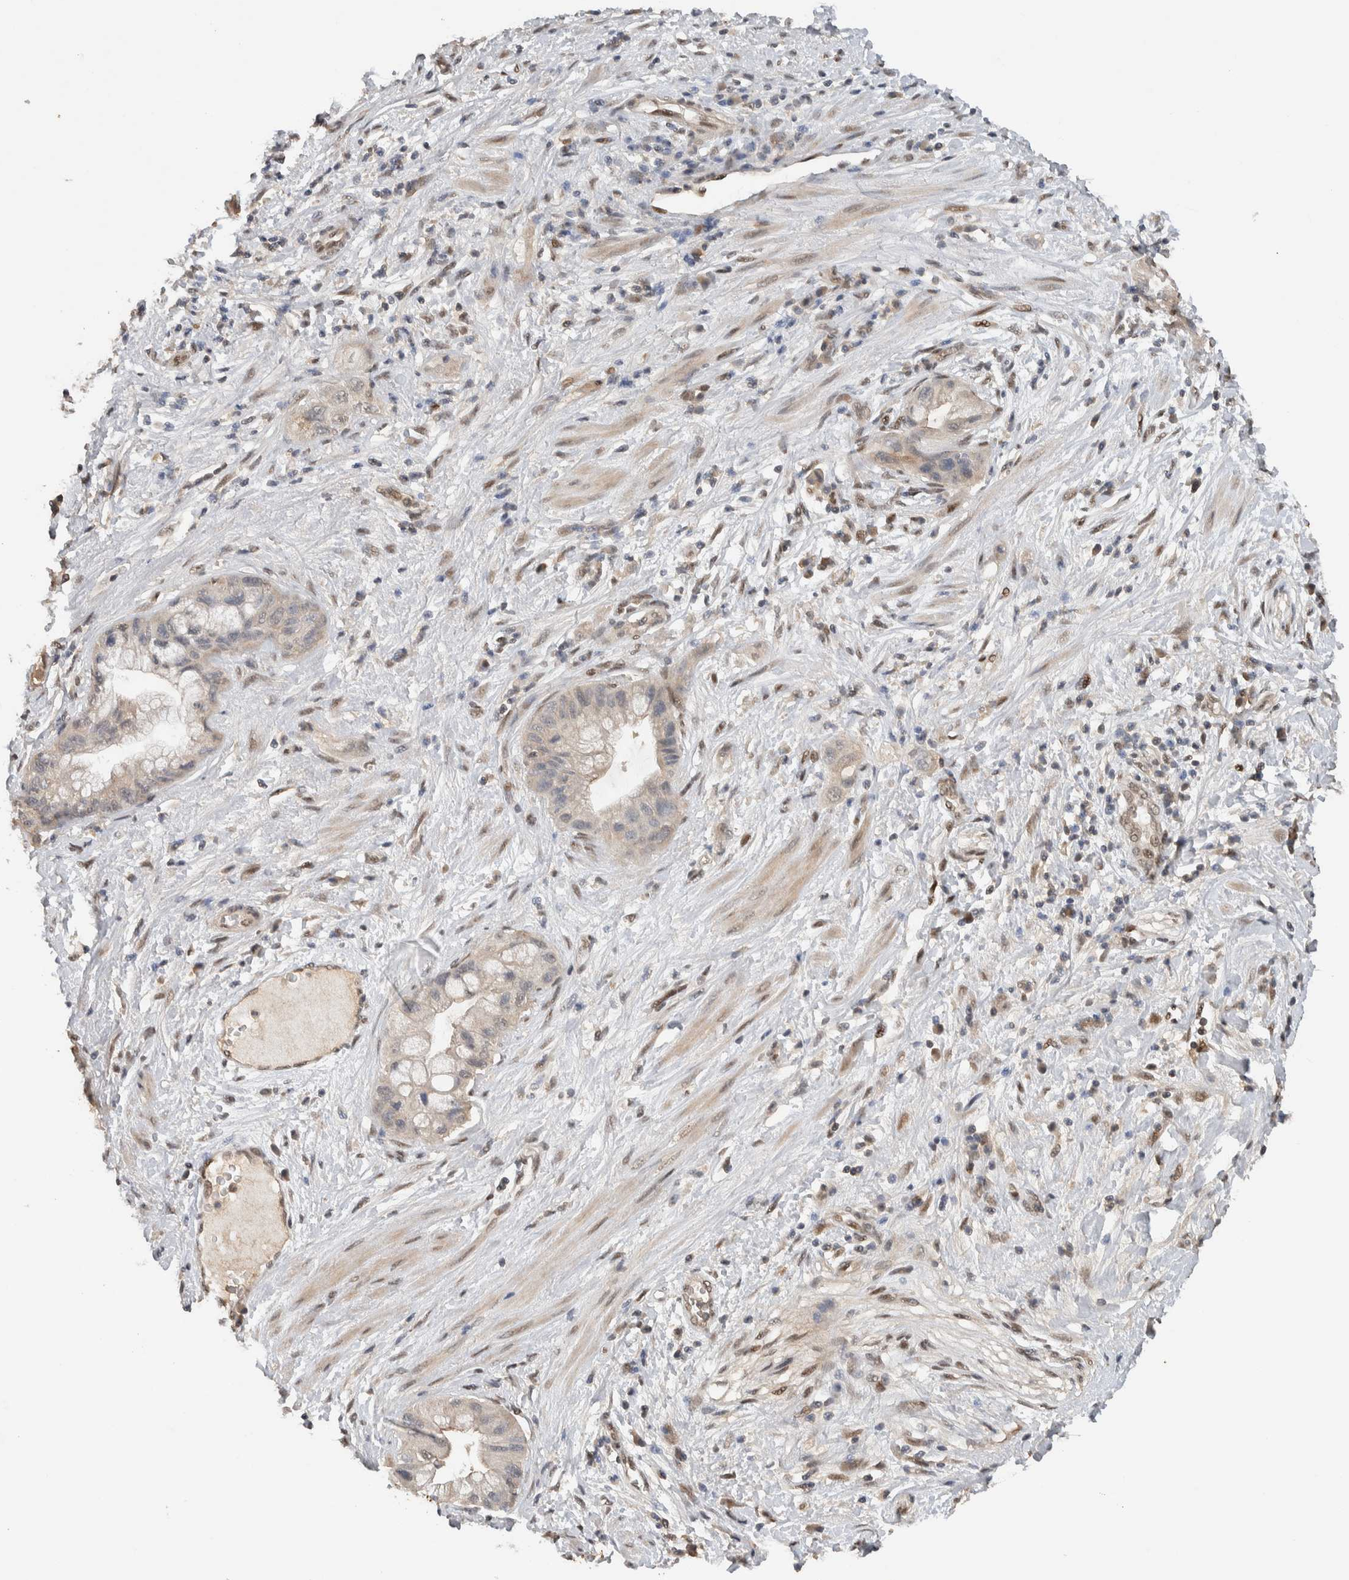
{"staining": {"intensity": "negative", "quantity": "none", "location": "none"}, "tissue": "pancreatic cancer", "cell_type": "Tumor cells", "image_type": "cancer", "snomed": [{"axis": "morphology", "description": "Adenocarcinoma, NOS"}, {"axis": "topography", "description": "Pancreas"}], "caption": "Immunohistochemistry (IHC) image of human pancreatic cancer (adenocarcinoma) stained for a protein (brown), which reveals no expression in tumor cells.", "gene": "CYSRT1", "patient": {"sex": "female", "age": 73}}